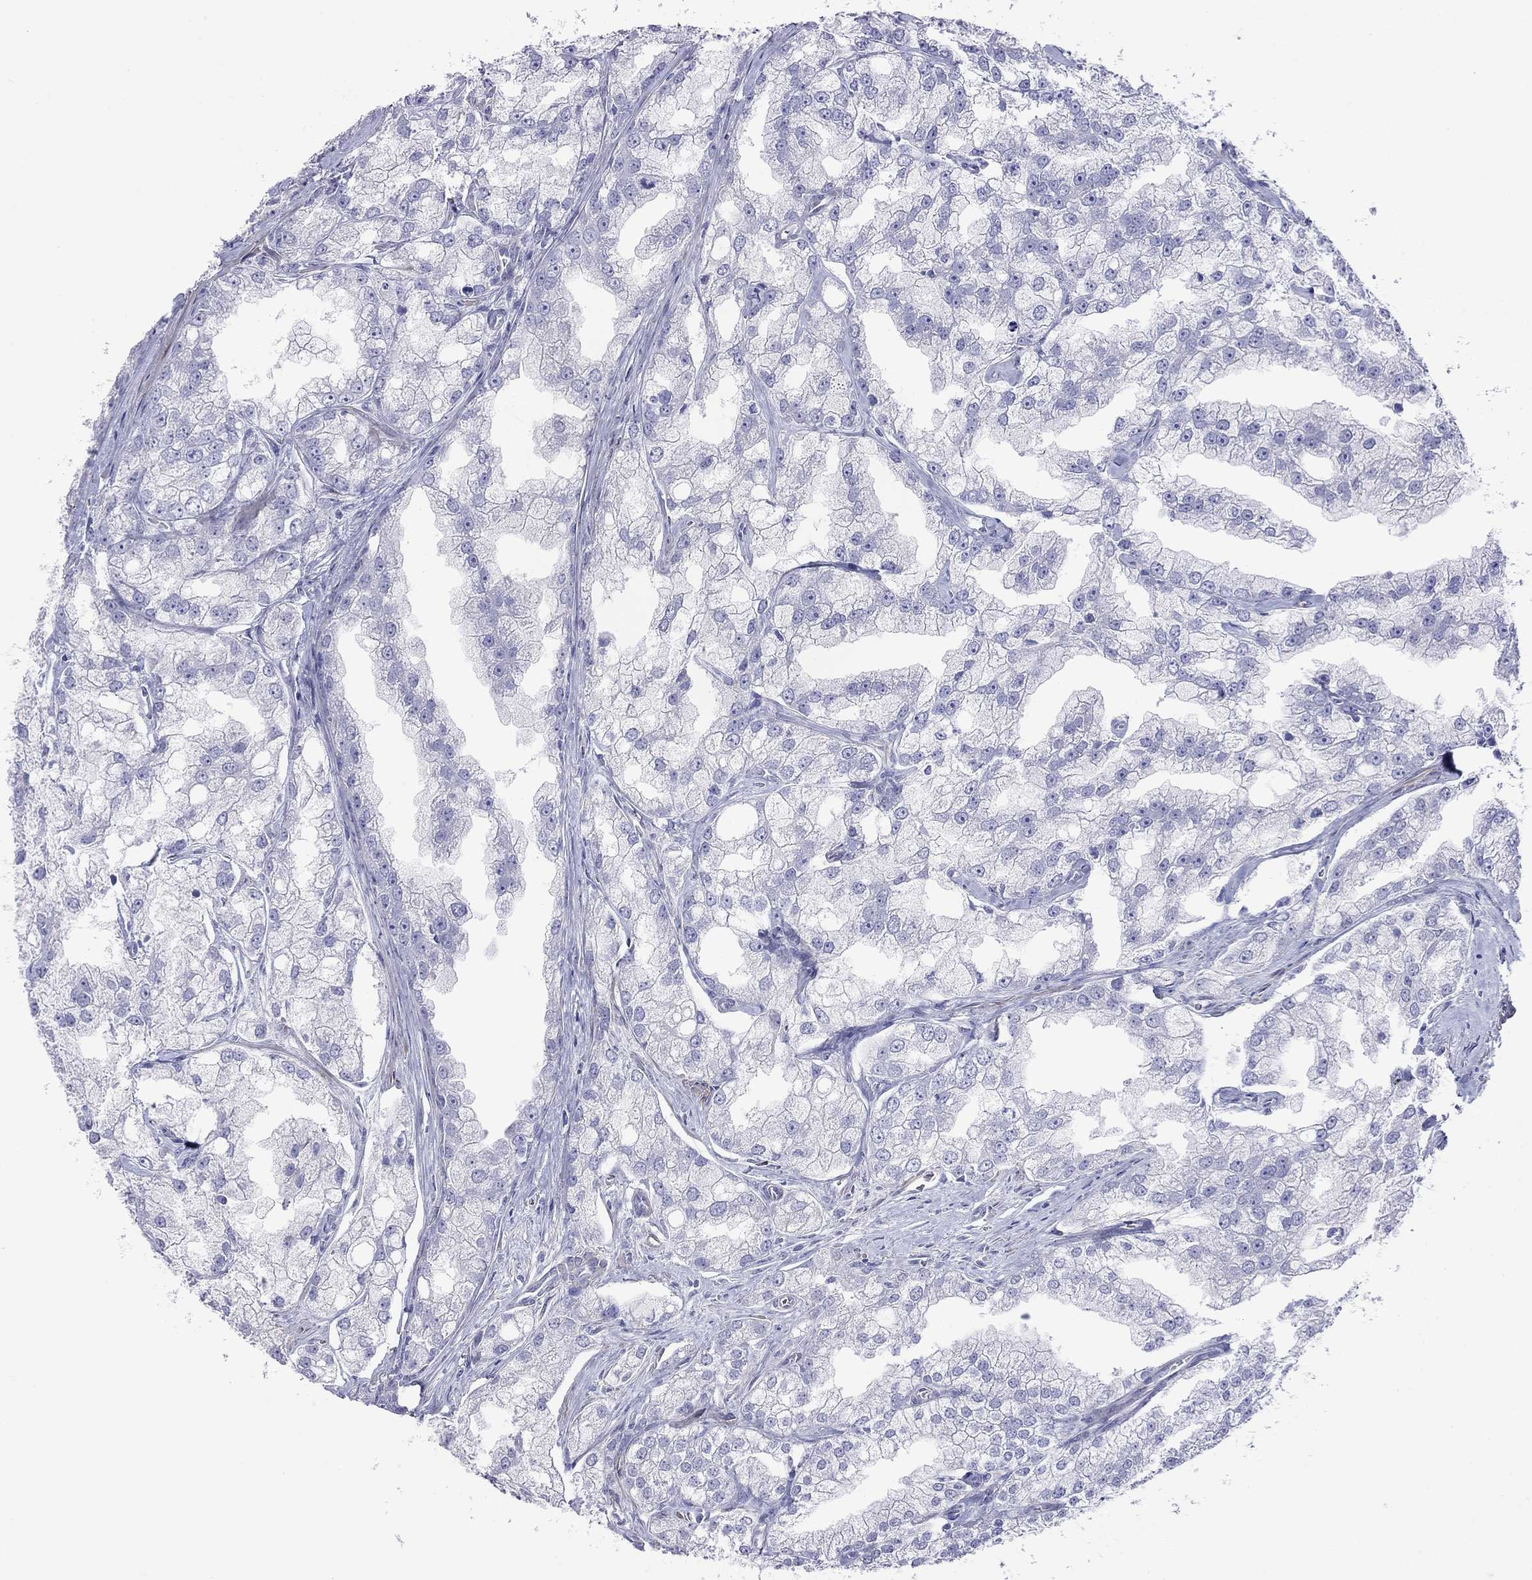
{"staining": {"intensity": "negative", "quantity": "none", "location": "none"}, "tissue": "prostate cancer", "cell_type": "Tumor cells", "image_type": "cancer", "snomed": [{"axis": "morphology", "description": "Adenocarcinoma, NOS"}, {"axis": "topography", "description": "Prostate"}], "caption": "Adenocarcinoma (prostate) stained for a protein using immunohistochemistry exhibits no expression tumor cells.", "gene": "KIAA2012", "patient": {"sex": "male", "age": 70}}